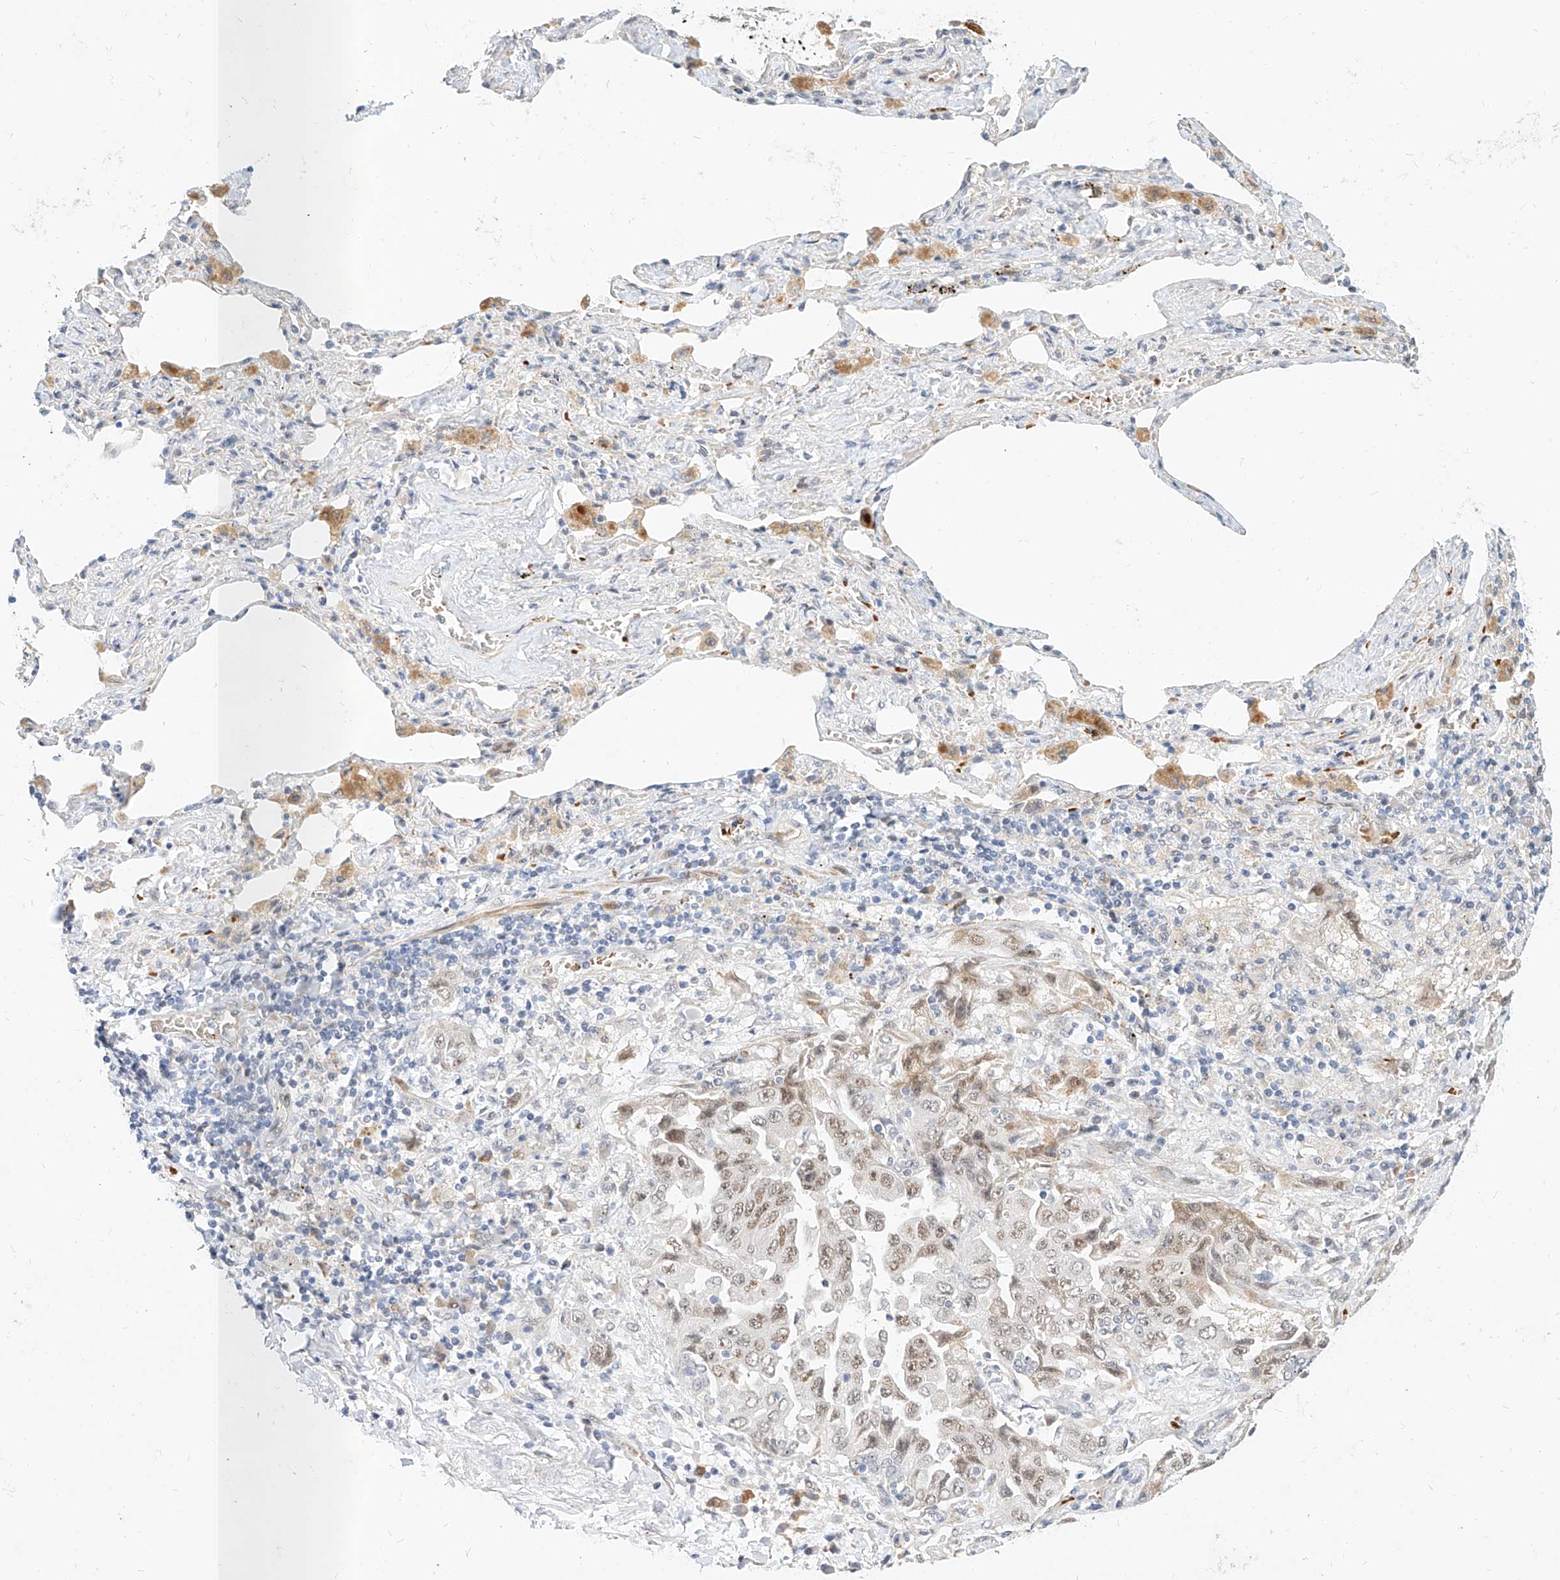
{"staining": {"intensity": "weak", "quantity": ">75%", "location": "nuclear"}, "tissue": "lung cancer", "cell_type": "Tumor cells", "image_type": "cancer", "snomed": [{"axis": "morphology", "description": "Adenocarcinoma, NOS"}, {"axis": "topography", "description": "Lung"}], "caption": "Human lung adenocarcinoma stained with a brown dye exhibits weak nuclear positive staining in approximately >75% of tumor cells.", "gene": "CBX8", "patient": {"sex": "female", "age": 51}}